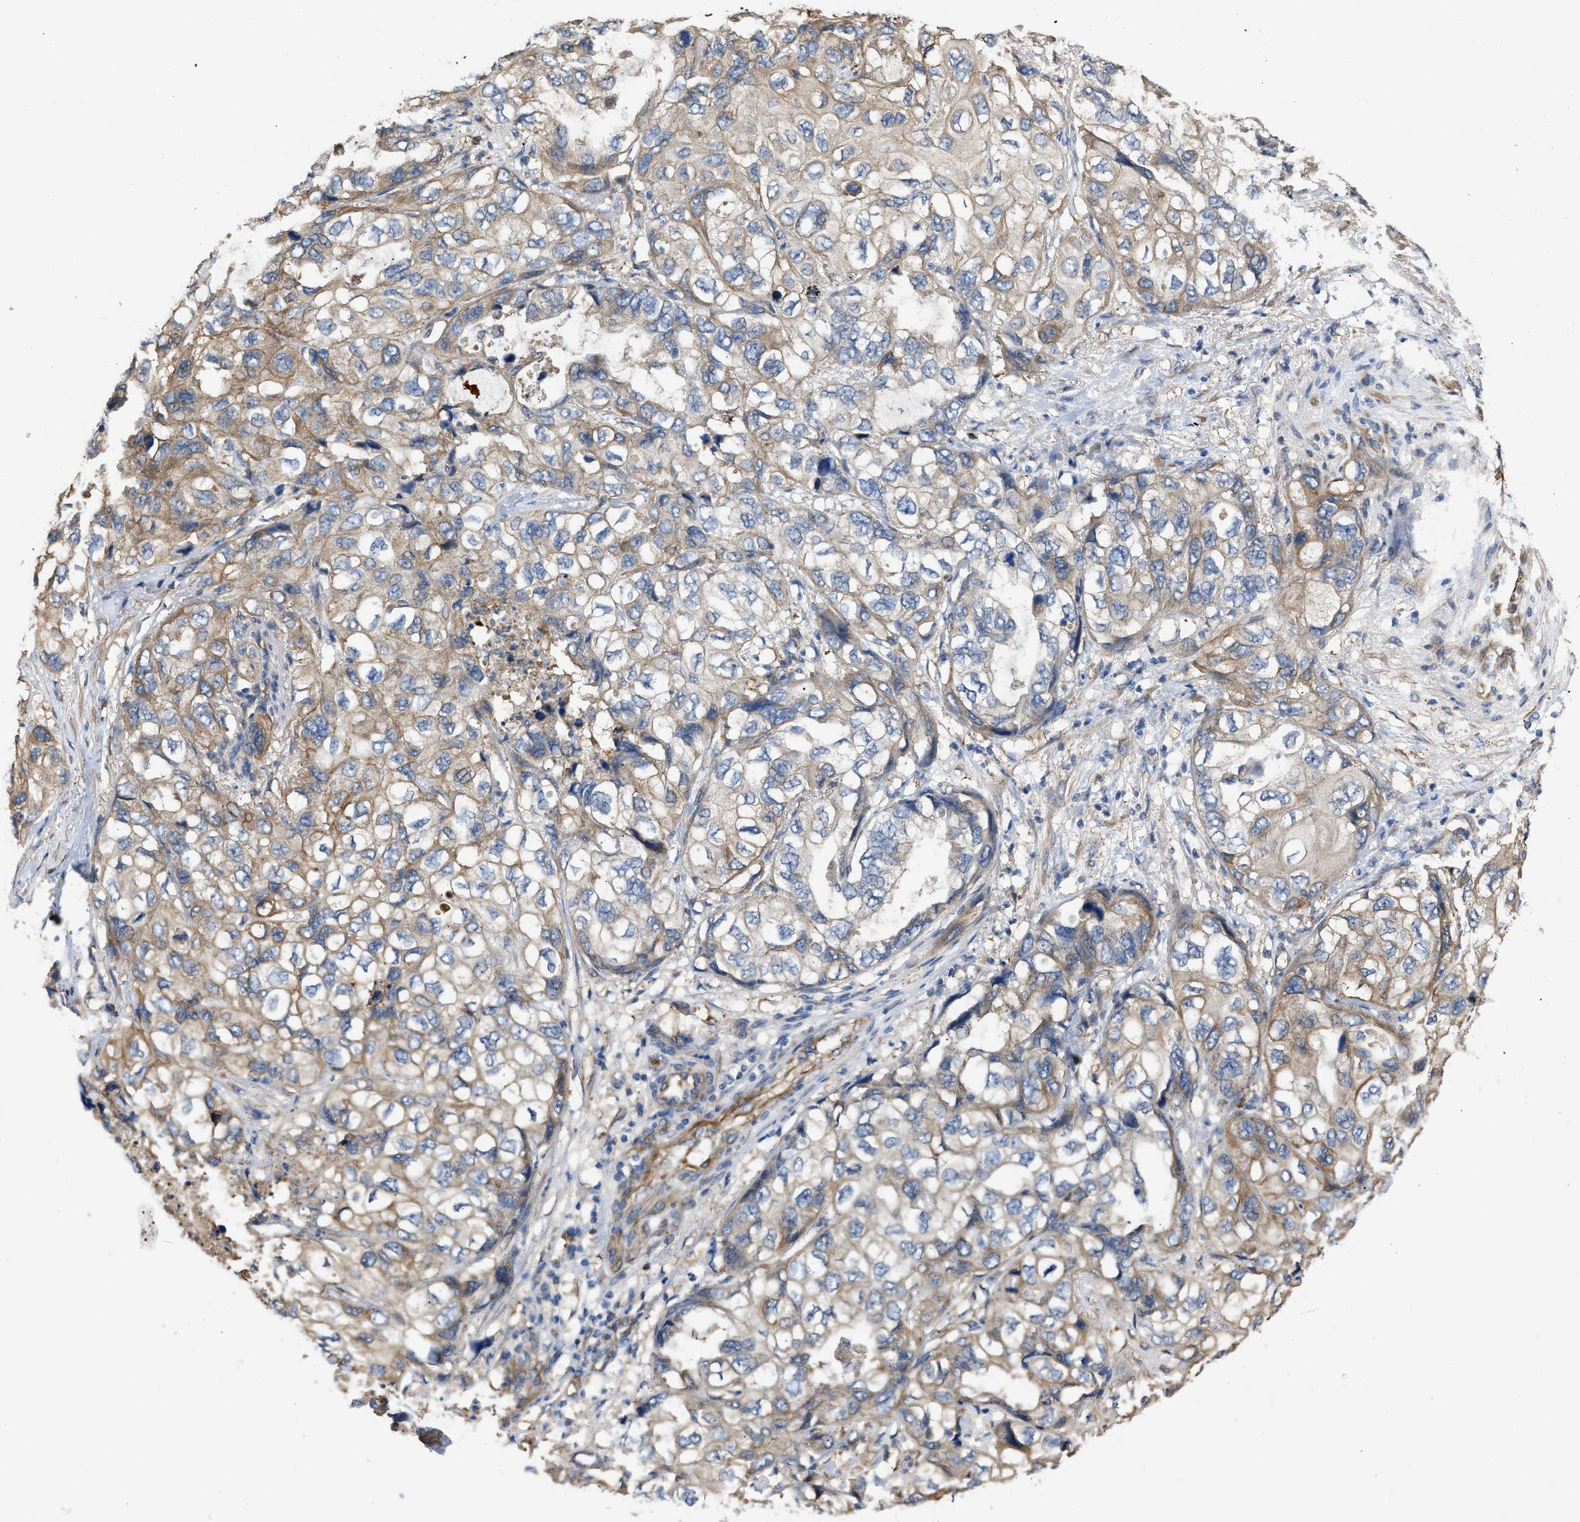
{"staining": {"intensity": "moderate", "quantity": "25%-75%", "location": "cytoplasmic/membranous"}, "tissue": "lung cancer", "cell_type": "Tumor cells", "image_type": "cancer", "snomed": [{"axis": "morphology", "description": "Squamous cell carcinoma, NOS"}, {"axis": "topography", "description": "Lung"}], "caption": "The image demonstrates immunohistochemical staining of lung cancer. There is moderate cytoplasmic/membranous positivity is seen in approximately 25%-75% of tumor cells.", "gene": "SLC4A11", "patient": {"sex": "female", "age": 73}}